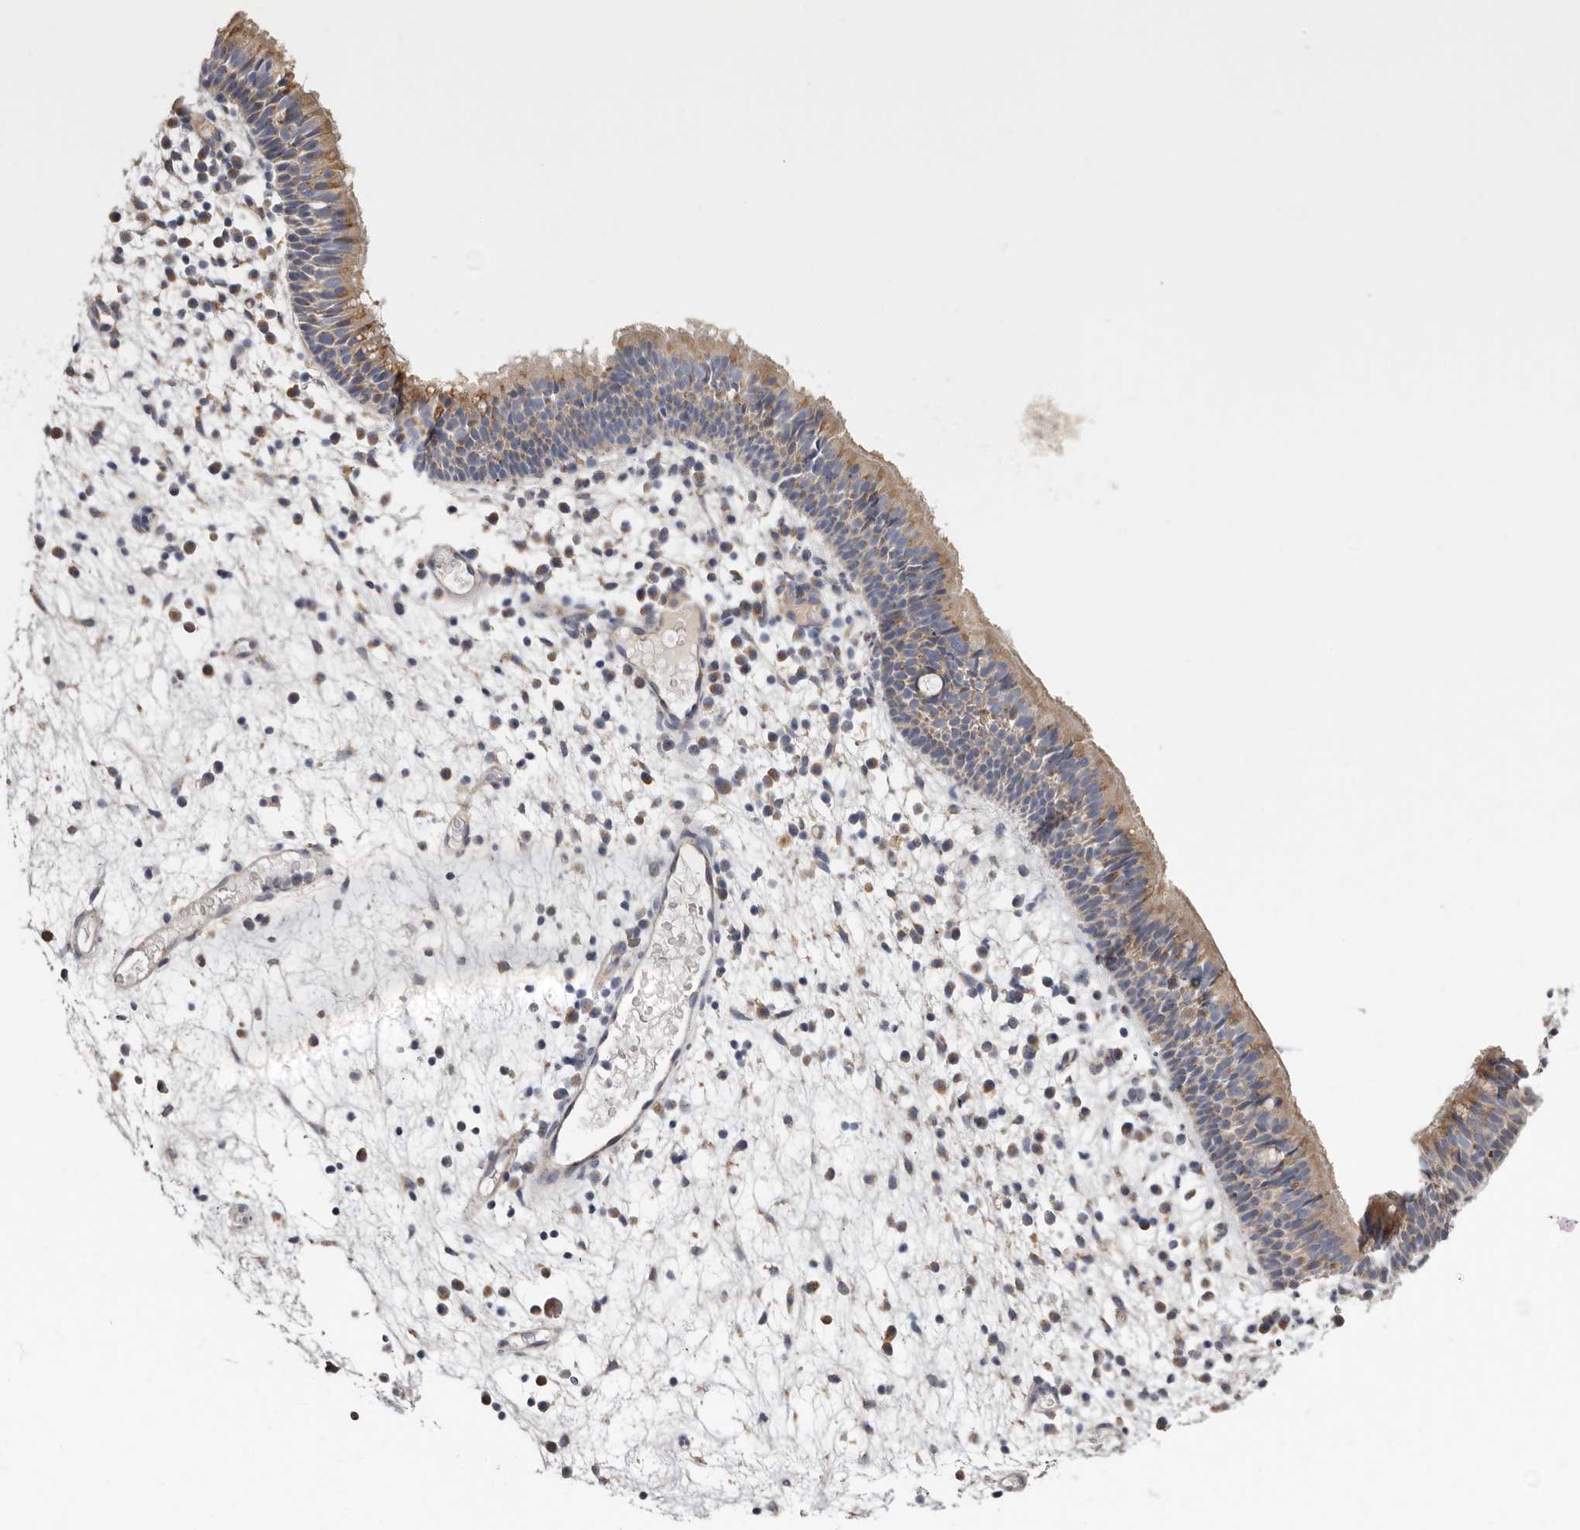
{"staining": {"intensity": "moderate", "quantity": "25%-75%", "location": "cytoplasmic/membranous"}, "tissue": "nasopharynx", "cell_type": "Respiratory epithelial cells", "image_type": "normal", "snomed": [{"axis": "morphology", "description": "Normal tissue, NOS"}, {"axis": "morphology", "description": "Inflammation, NOS"}, {"axis": "morphology", "description": "Malignant melanoma, Metastatic site"}, {"axis": "topography", "description": "Nasopharynx"}], "caption": "High-magnification brightfield microscopy of benign nasopharynx stained with DAB (brown) and counterstained with hematoxylin (blue). respiratory epithelial cells exhibit moderate cytoplasmic/membranous positivity is identified in approximately25%-75% of cells.", "gene": "ASIC5", "patient": {"sex": "male", "age": 70}}